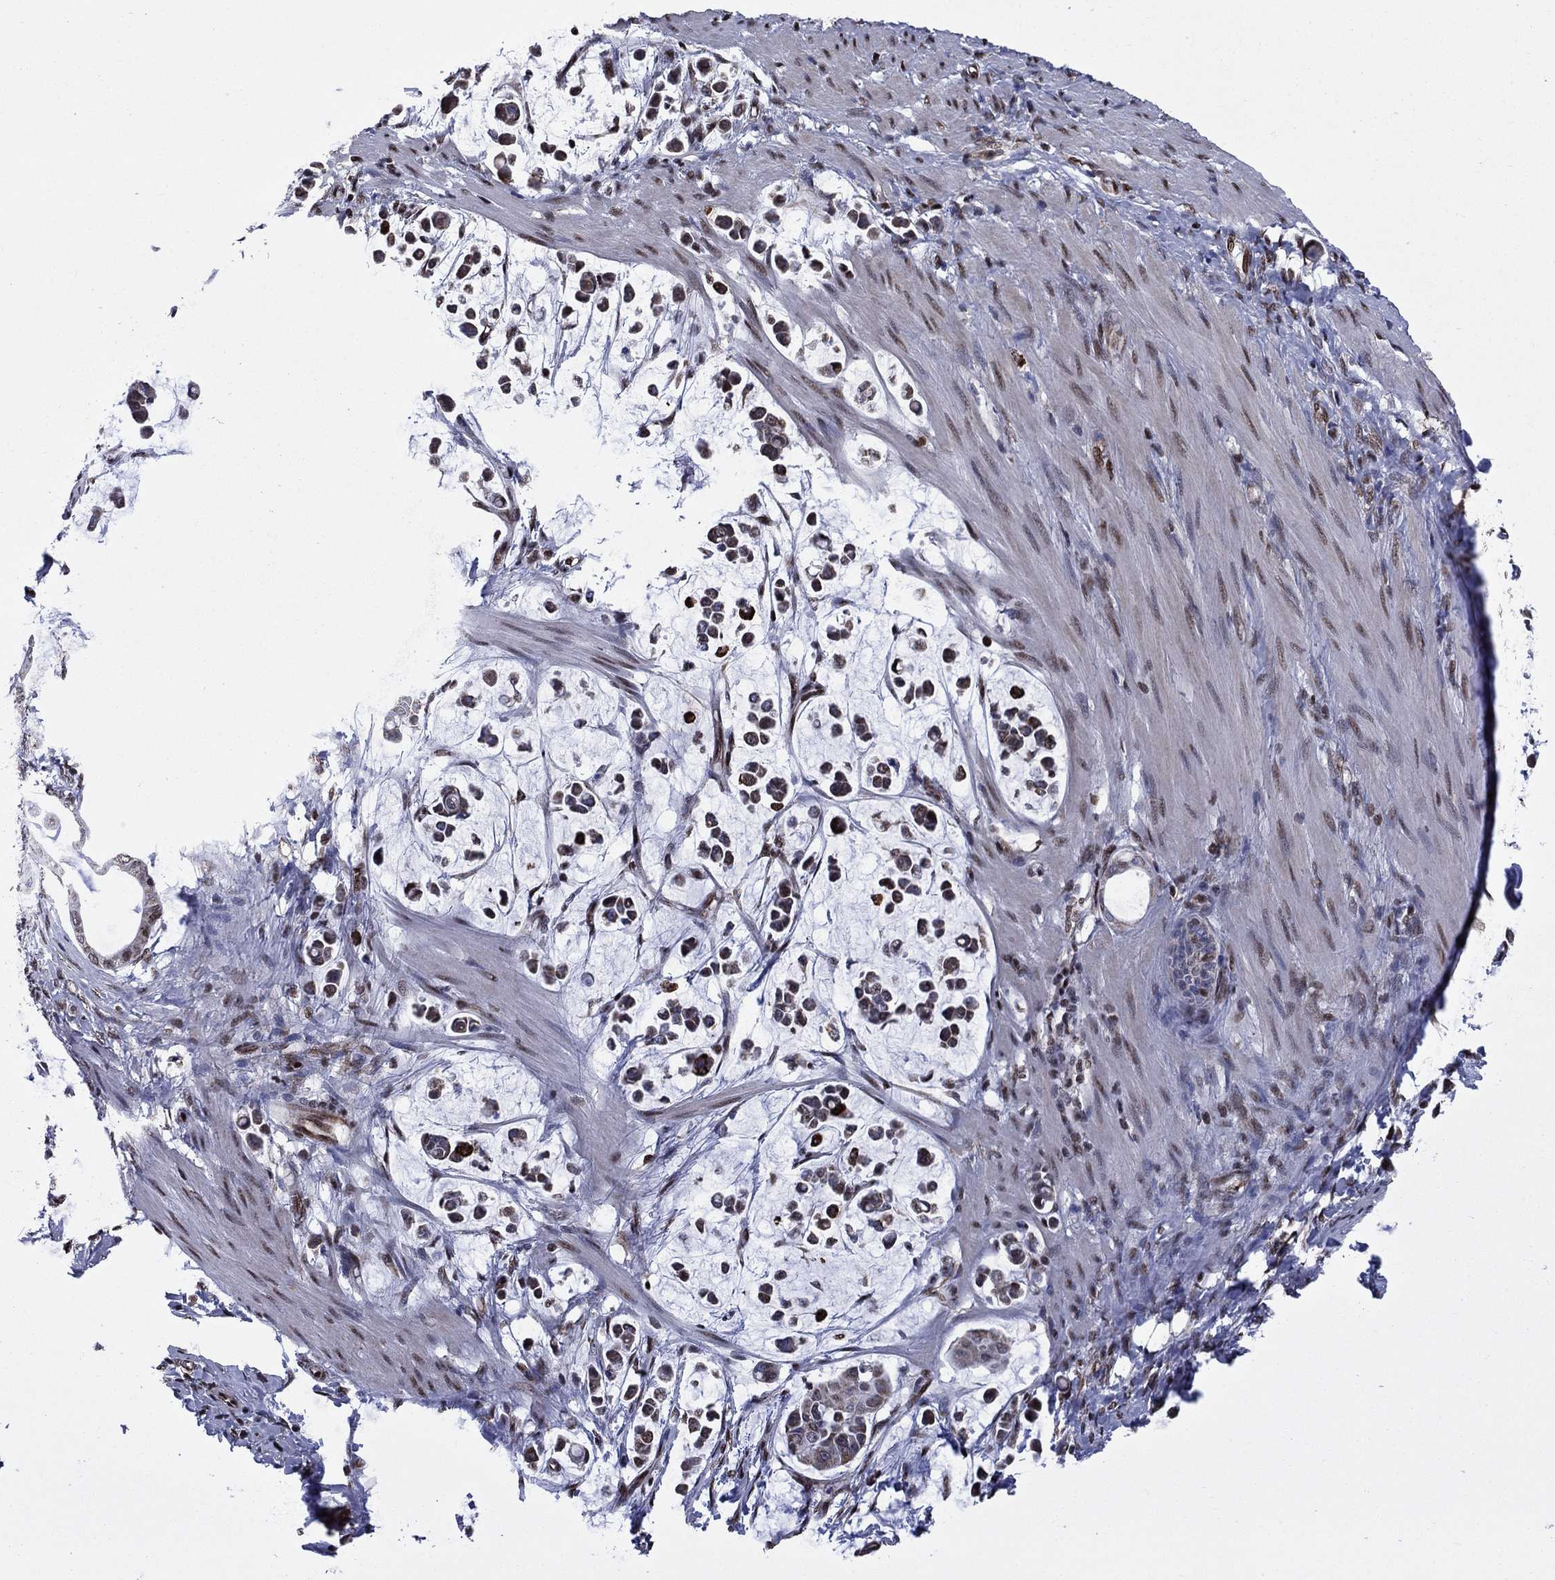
{"staining": {"intensity": "weak", "quantity": "25%-75%", "location": "cytoplasmic/membranous"}, "tissue": "stomach cancer", "cell_type": "Tumor cells", "image_type": "cancer", "snomed": [{"axis": "morphology", "description": "Adenocarcinoma, NOS"}, {"axis": "topography", "description": "Stomach"}], "caption": "Stomach cancer (adenocarcinoma) stained with a brown dye reveals weak cytoplasmic/membranous positive staining in about 25%-75% of tumor cells.", "gene": "N4BP2", "patient": {"sex": "male", "age": 82}}